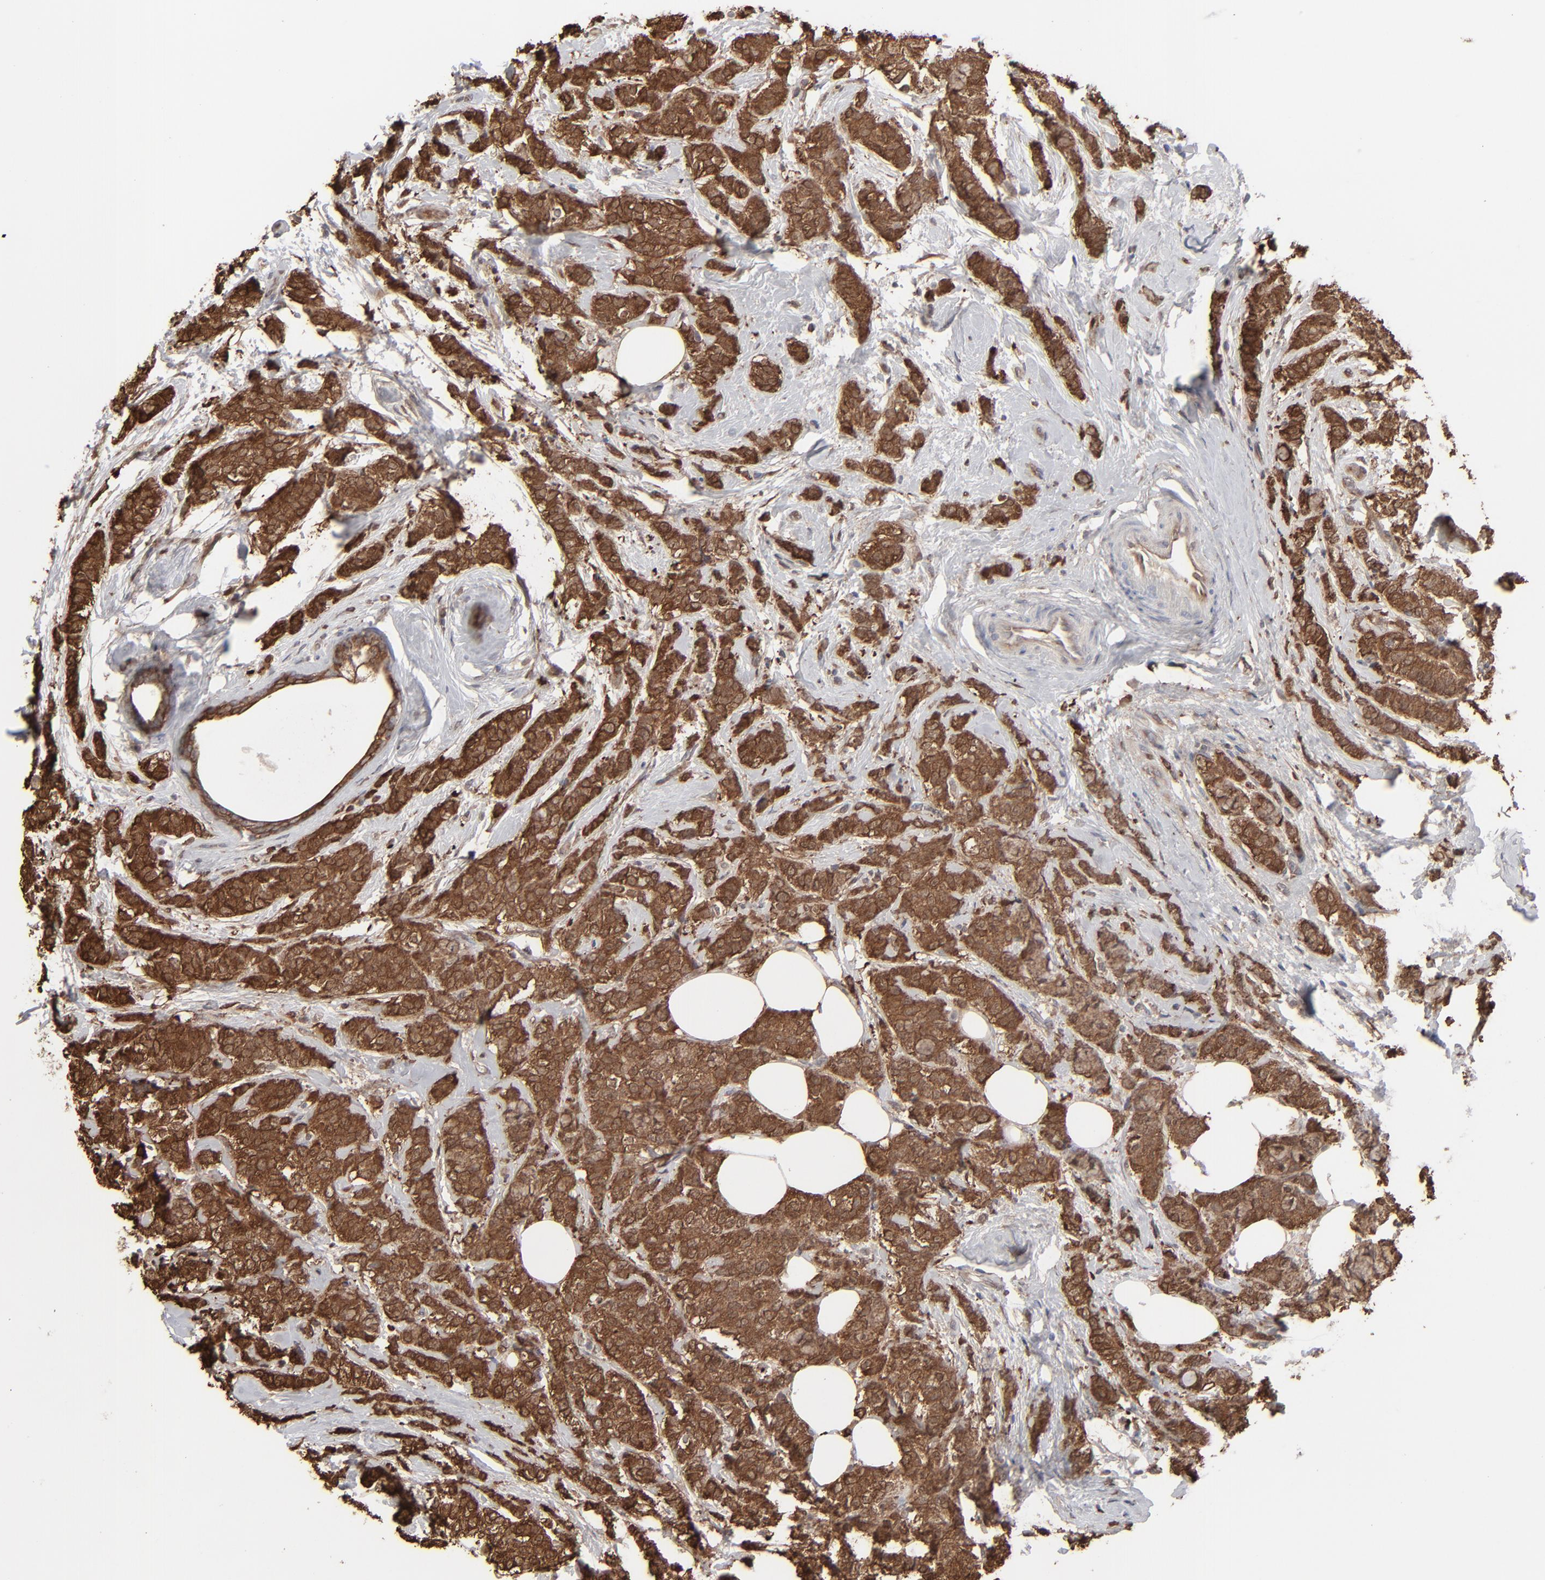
{"staining": {"intensity": "strong", "quantity": ">75%", "location": "cytoplasmic/membranous,nuclear"}, "tissue": "breast cancer", "cell_type": "Tumor cells", "image_type": "cancer", "snomed": [{"axis": "morphology", "description": "Lobular carcinoma"}, {"axis": "topography", "description": "Breast"}], "caption": "Strong cytoplasmic/membranous and nuclear protein expression is identified in approximately >75% of tumor cells in breast lobular carcinoma. (DAB = brown stain, brightfield microscopy at high magnification).", "gene": "NME1-NME2", "patient": {"sex": "female", "age": 60}}